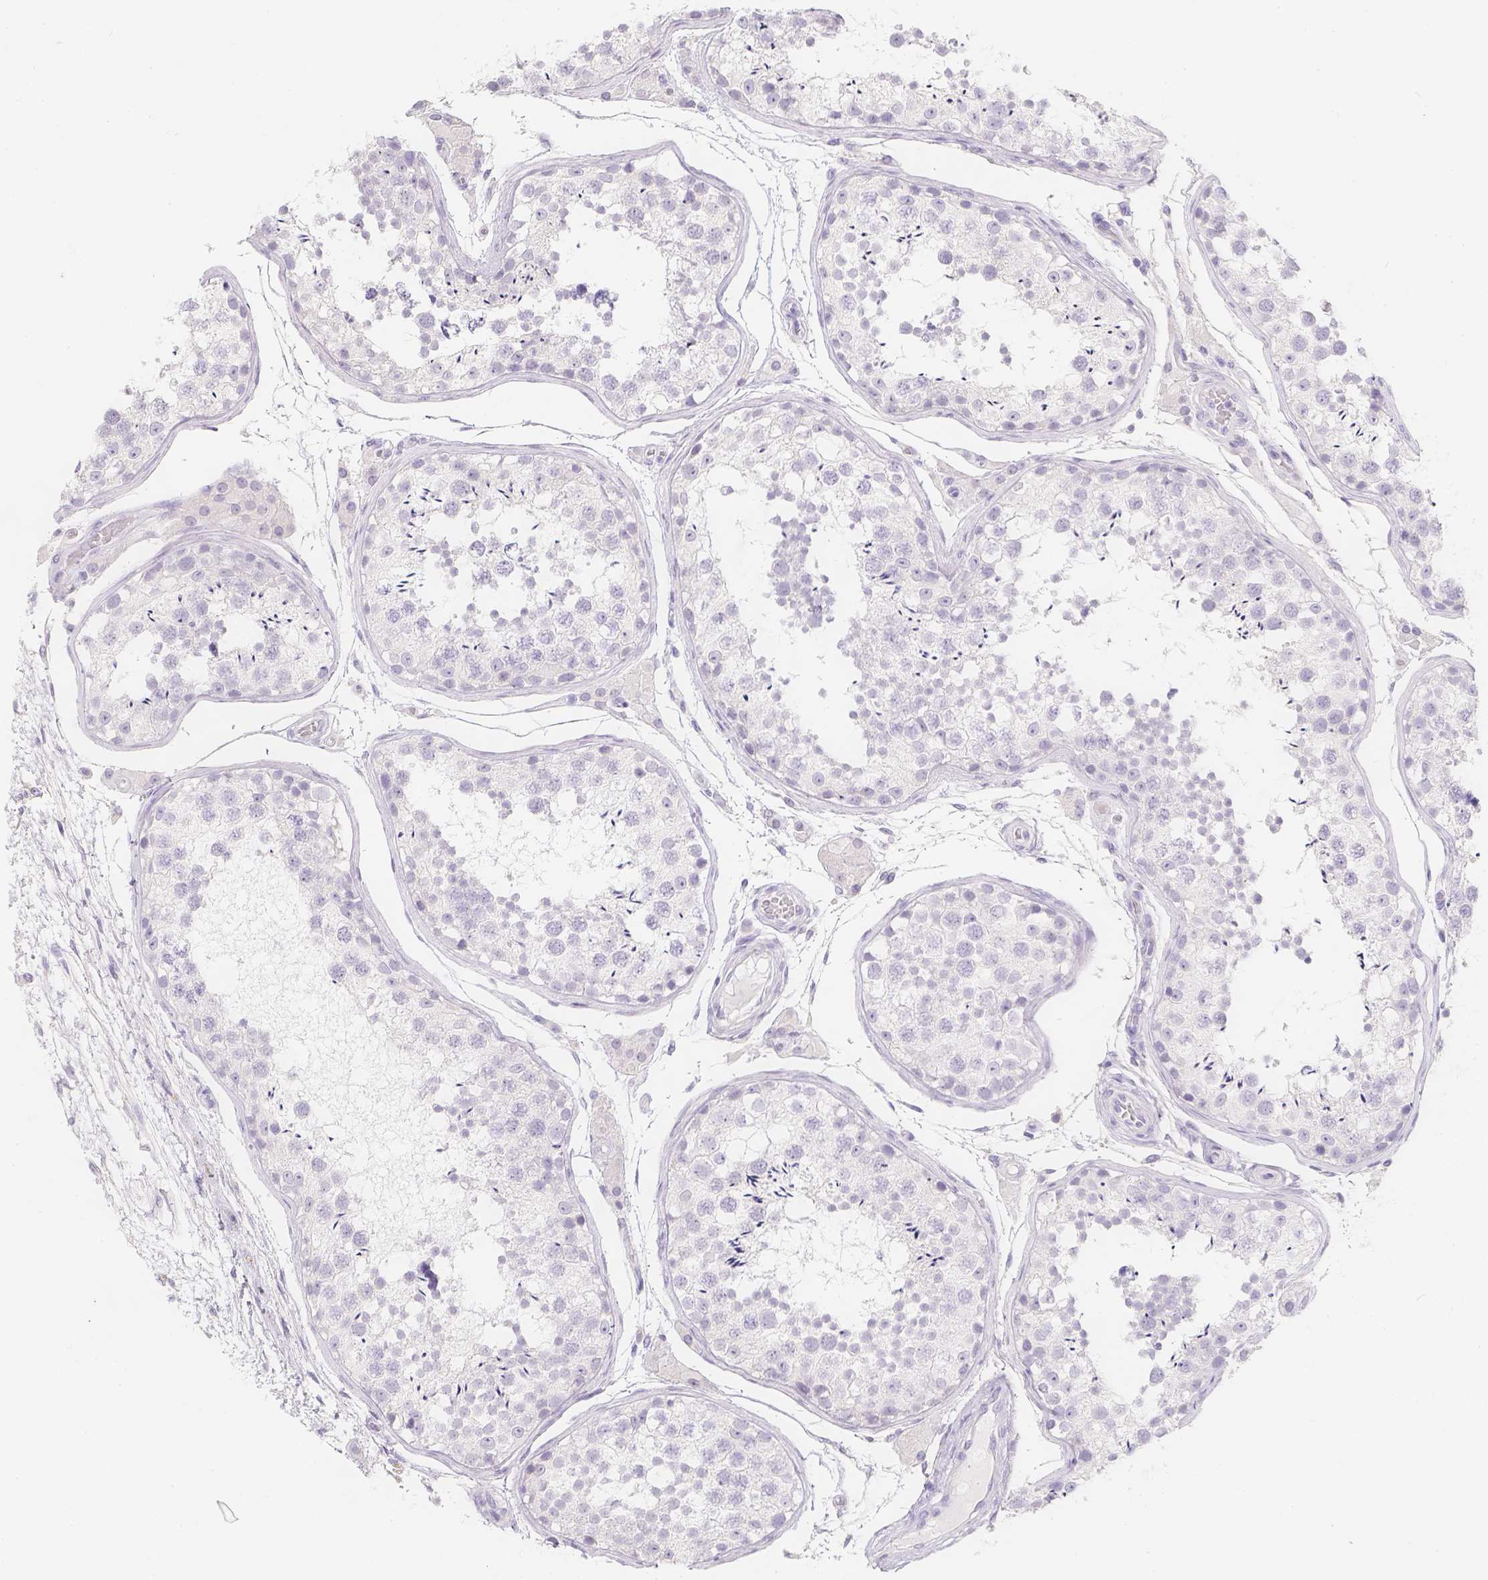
{"staining": {"intensity": "negative", "quantity": "none", "location": "none"}, "tissue": "testis", "cell_type": "Cells in seminiferous ducts", "image_type": "normal", "snomed": [{"axis": "morphology", "description": "Normal tissue, NOS"}, {"axis": "morphology", "description": "Seminoma, NOS"}, {"axis": "topography", "description": "Testis"}], "caption": "A high-resolution image shows immunohistochemistry staining of normal testis, which exhibits no significant expression in cells in seminiferous ducts.", "gene": "SLC18A1", "patient": {"sex": "male", "age": 29}}